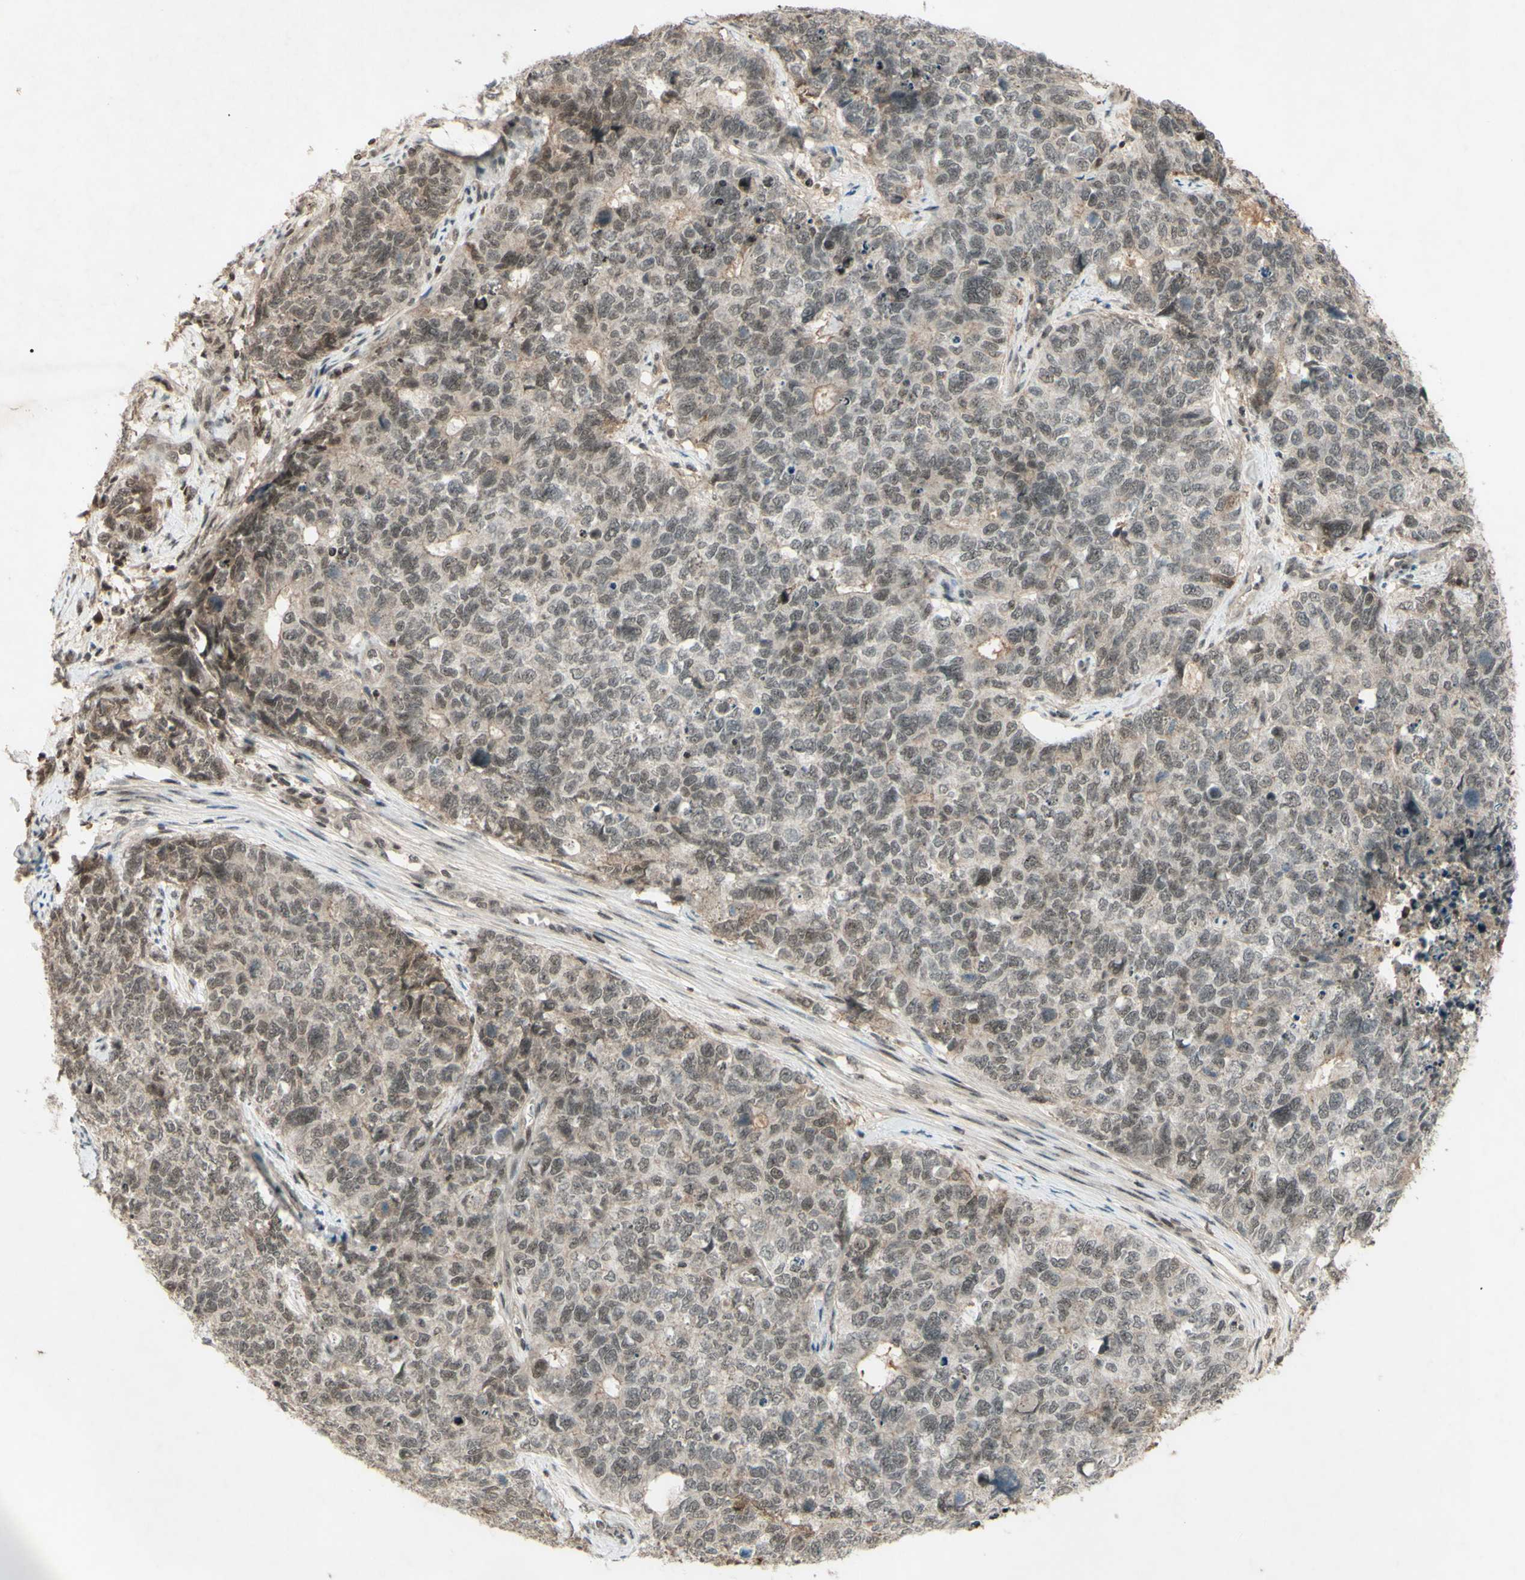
{"staining": {"intensity": "weak", "quantity": ">75%", "location": "nuclear"}, "tissue": "cervical cancer", "cell_type": "Tumor cells", "image_type": "cancer", "snomed": [{"axis": "morphology", "description": "Squamous cell carcinoma, NOS"}, {"axis": "topography", "description": "Cervix"}], "caption": "IHC staining of squamous cell carcinoma (cervical), which demonstrates low levels of weak nuclear expression in about >75% of tumor cells indicating weak nuclear protein staining. The staining was performed using DAB (brown) for protein detection and nuclei were counterstained in hematoxylin (blue).", "gene": "SNW1", "patient": {"sex": "female", "age": 63}}